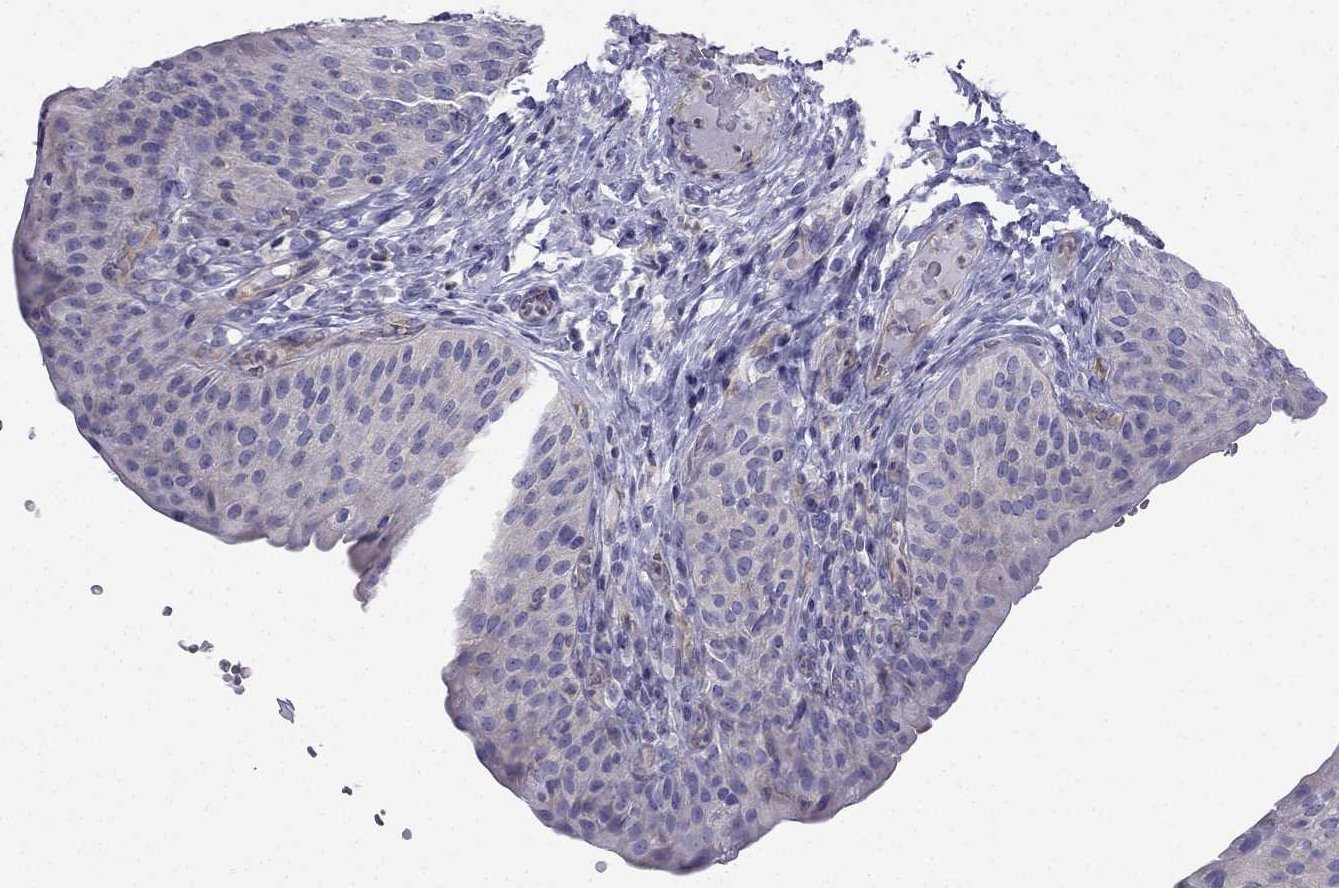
{"staining": {"intensity": "negative", "quantity": "none", "location": "none"}, "tissue": "urinary bladder", "cell_type": "Urothelial cells", "image_type": "normal", "snomed": [{"axis": "morphology", "description": "Normal tissue, NOS"}, {"axis": "topography", "description": "Urinary bladder"}], "caption": "Histopathology image shows no protein positivity in urothelial cells of unremarkable urinary bladder.", "gene": "GJA8", "patient": {"sex": "male", "age": 66}}